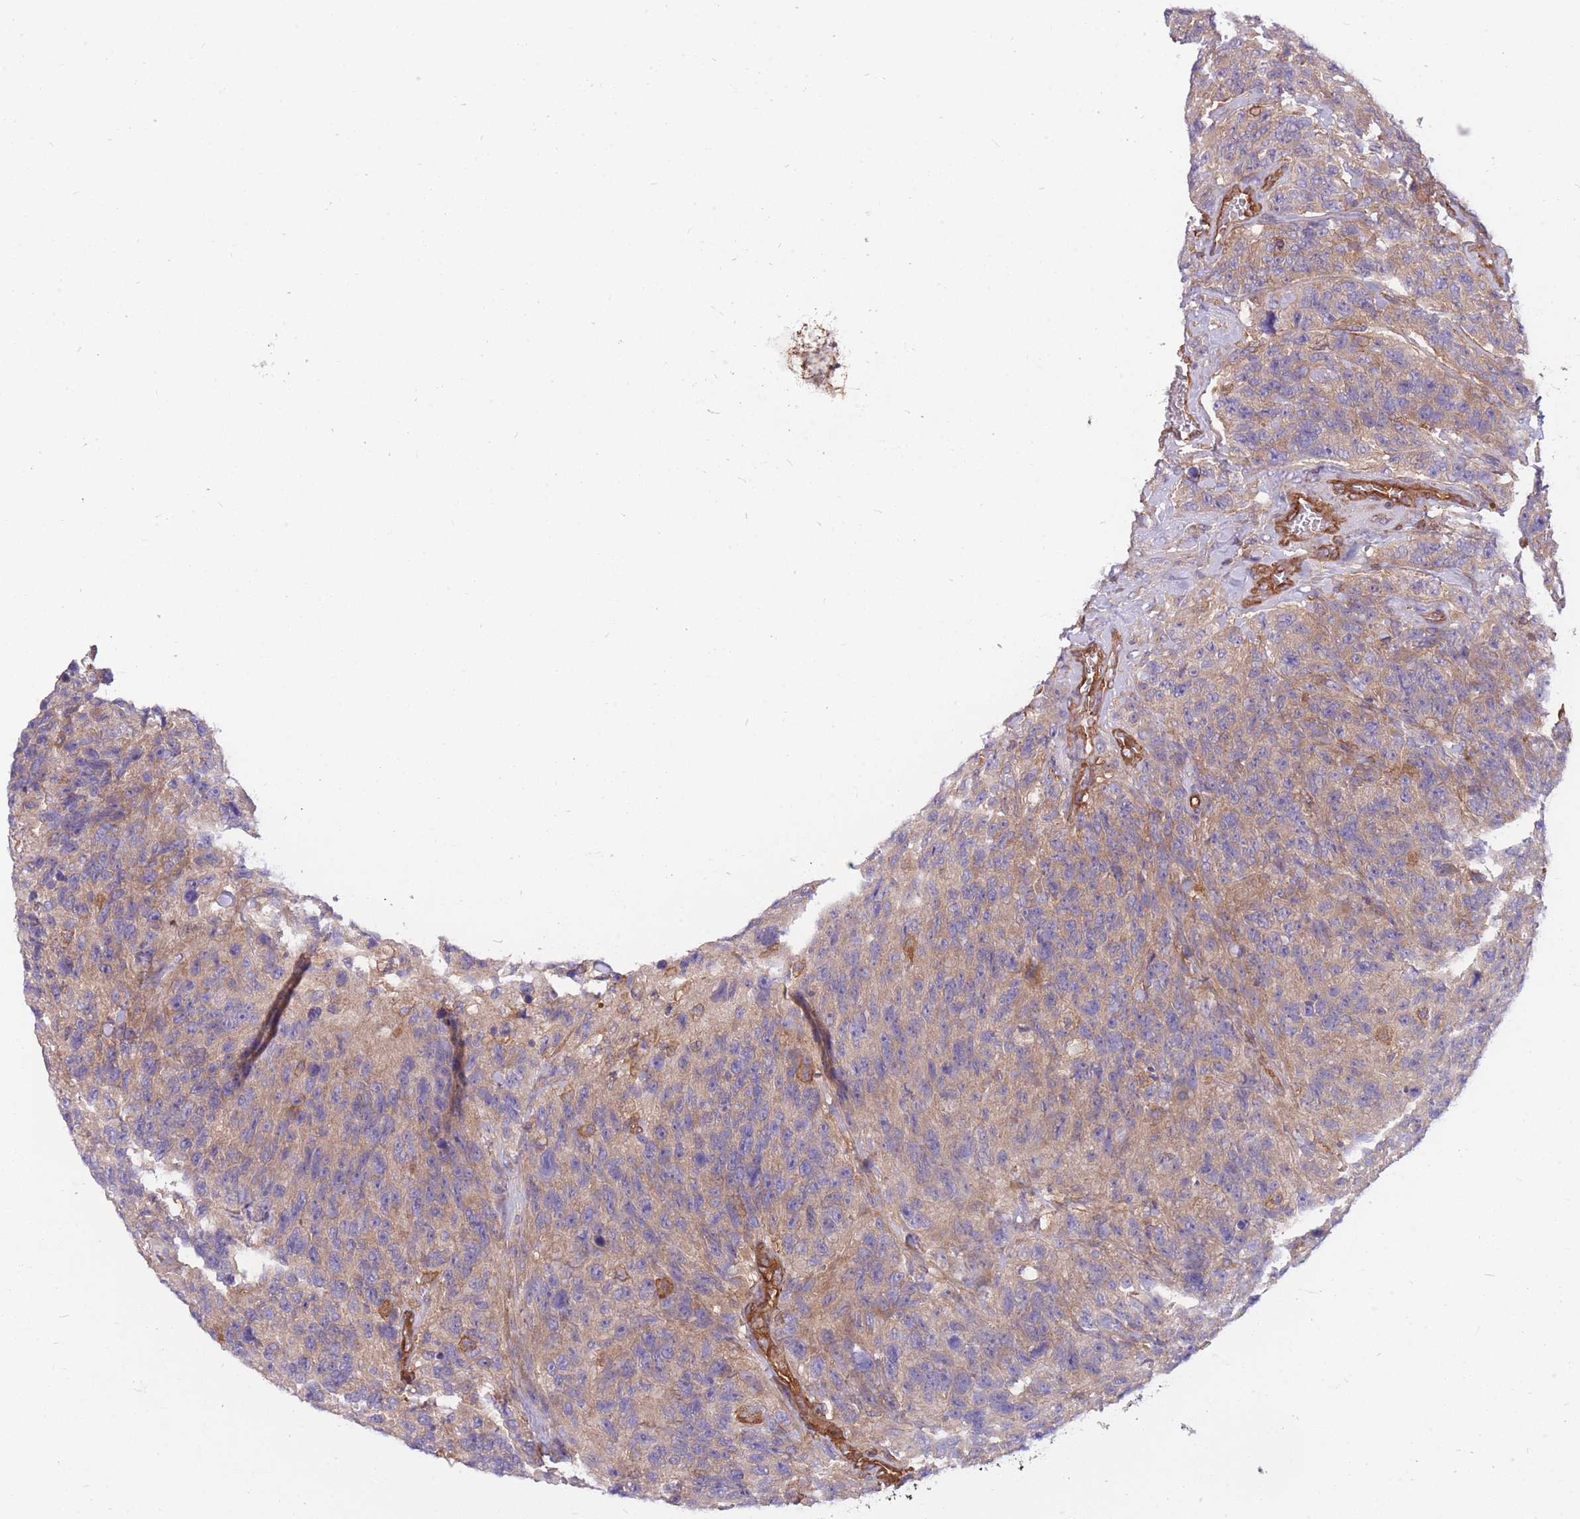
{"staining": {"intensity": "weak", "quantity": "<25%", "location": "cytoplasmic/membranous"}, "tissue": "glioma", "cell_type": "Tumor cells", "image_type": "cancer", "snomed": [{"axis": "morphology", "description": "Glioma, malignant, High grade"}, {"axis": "topography", "description": "Brain"}], "caption": "High magnification brightfield microscopy of glioma stained with DAB (3,3'-diaminobenzidine) (brown) and counterstained with hematoxylin (blue): tumor cells show no significant expression. (DAB immunohistochemistry with hematoxylin counter stain).", "gene": "GGA1", "patient": {"sex": "male", "age": 69}}